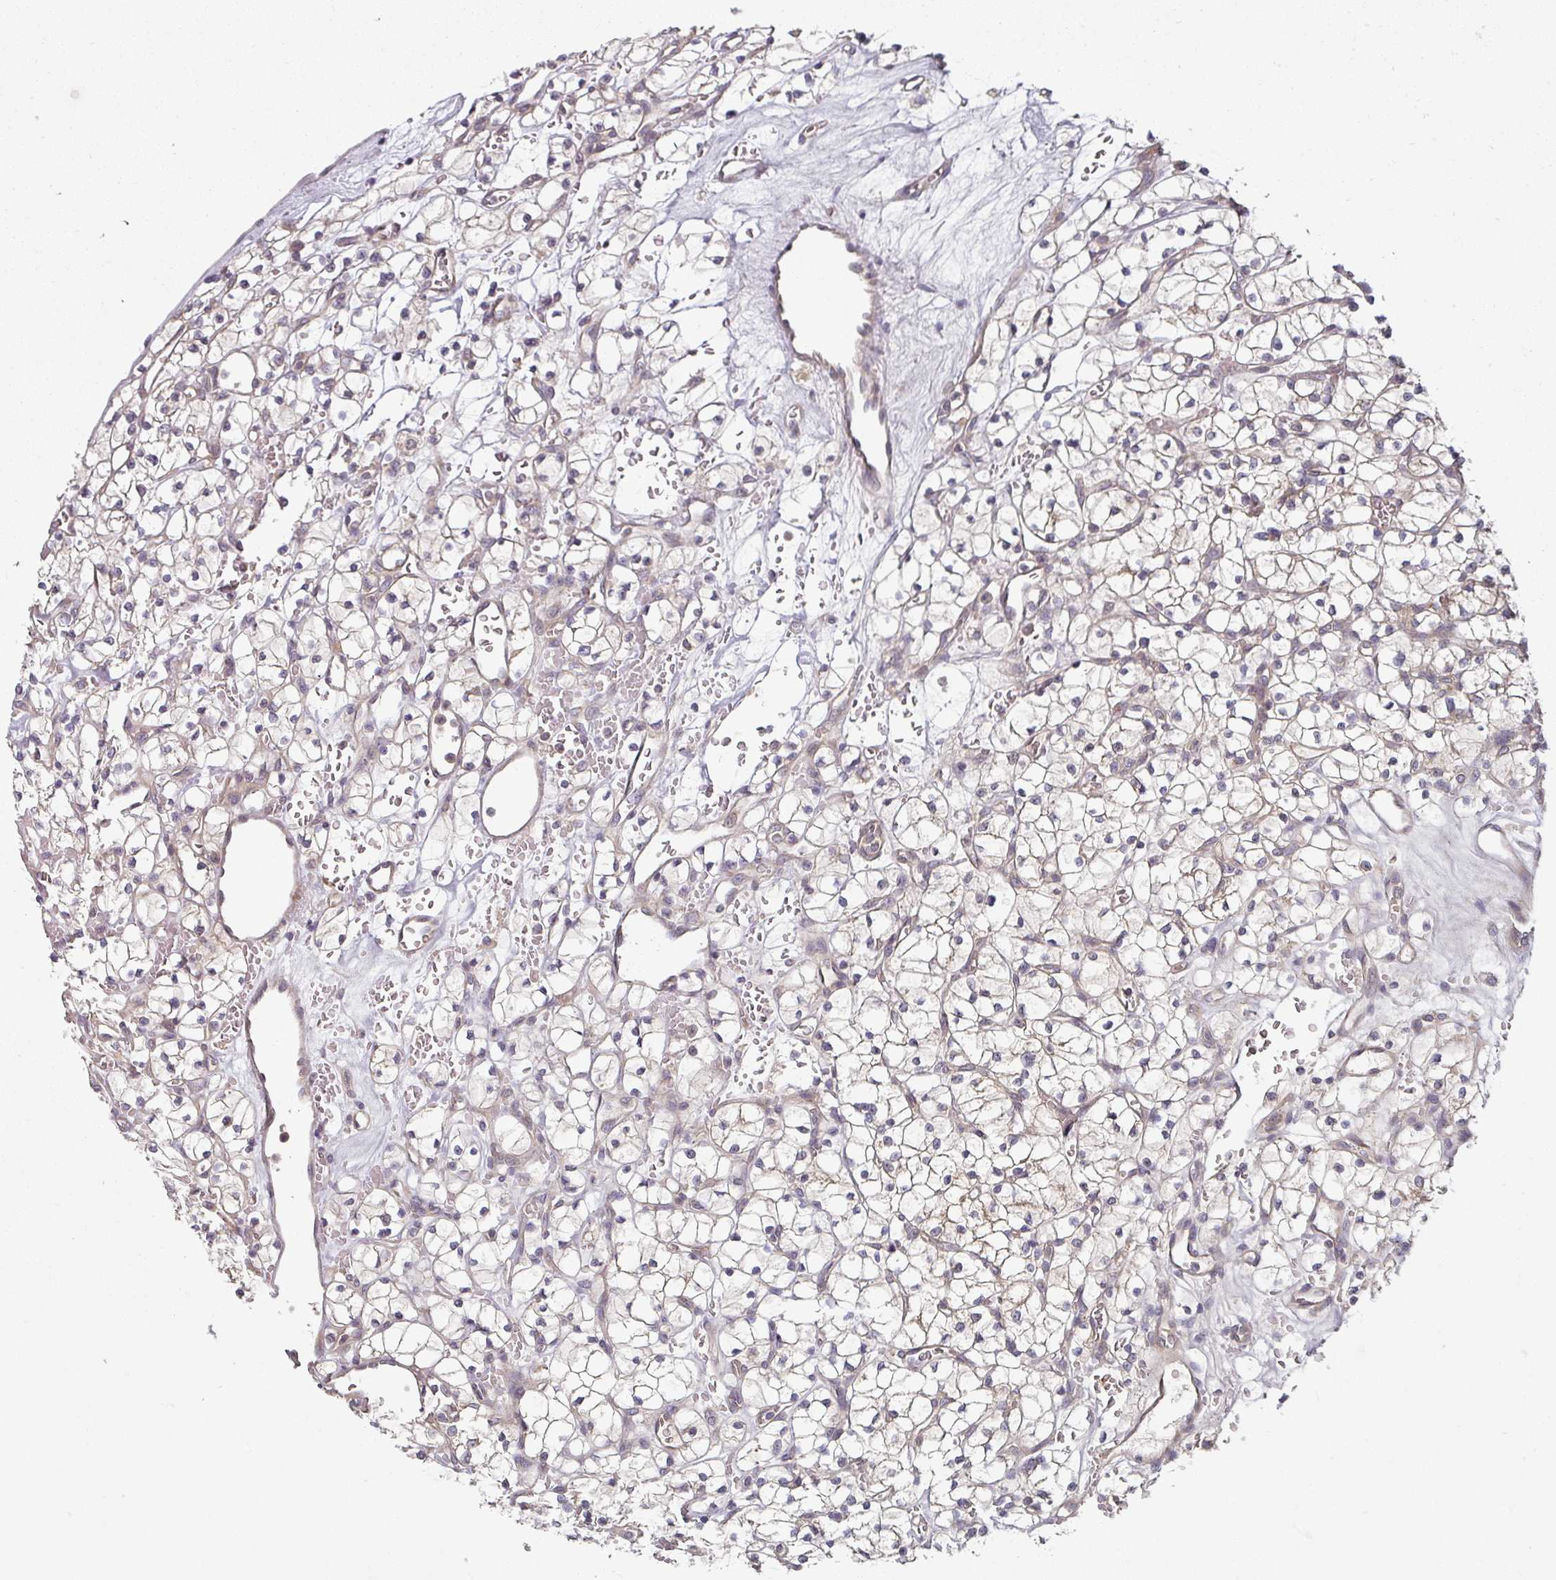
{"staining": {"intensity": "negative", "quantity": "none", "location": "none"}, "tissue": "renal cancer", "cell_type": "Tumor cells", "image_type": "cancer", "snomed": [{"axis": "morphology", "description": "Adenocarcinoma, NOS"}, {"axis": "topography", "description": "Kidney"}], "caption": "Renal cancer (adenocarcinoma) stained for a protein using immunohistochemistry (IHC) exhibits no staining tumor cells.", "gene": "MAP2K2", "patient": {"sex": "female", "age": 64}}